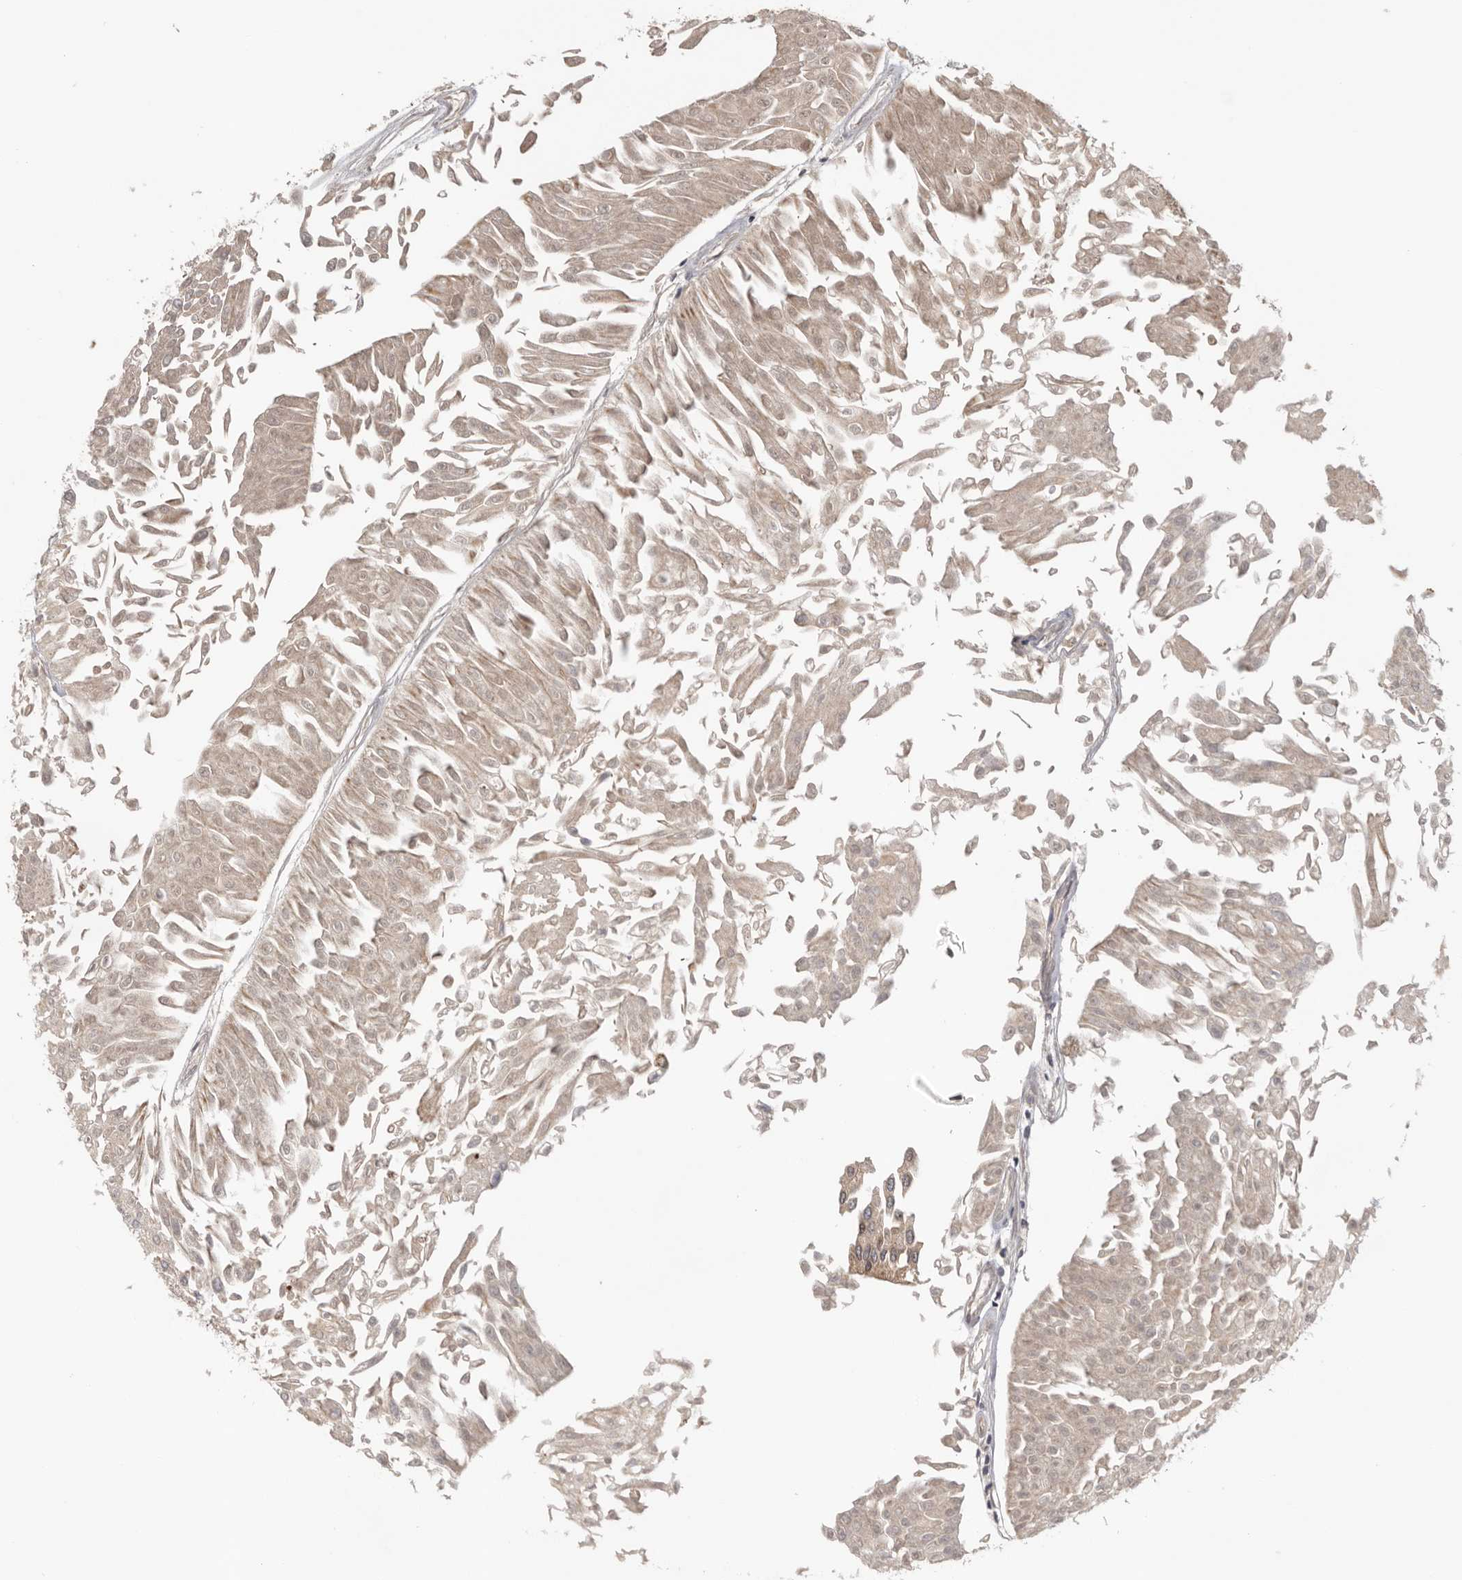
{"staining": {"intensity": "weak", "quantity": ">75%", "location": "cytoplasmic/membranous"}, "tissue": "urothelial cancer", "cell_type": "Tumor cells", "image_type": "cancer", "snomed": [{"axis": "morphology", "description": "Urothelial carcinoma, Low grade"}, {"axis": "topography", "description": "Urinary bladder"}], "caption": "Immunohistochemical staining of human urothelial cancer shows weak cytoplasmic/membranous protein staining in approximately >75% of tumor cells.", "gene": "PPP1R42", "patient": {"sex": "male", "age": 67}}